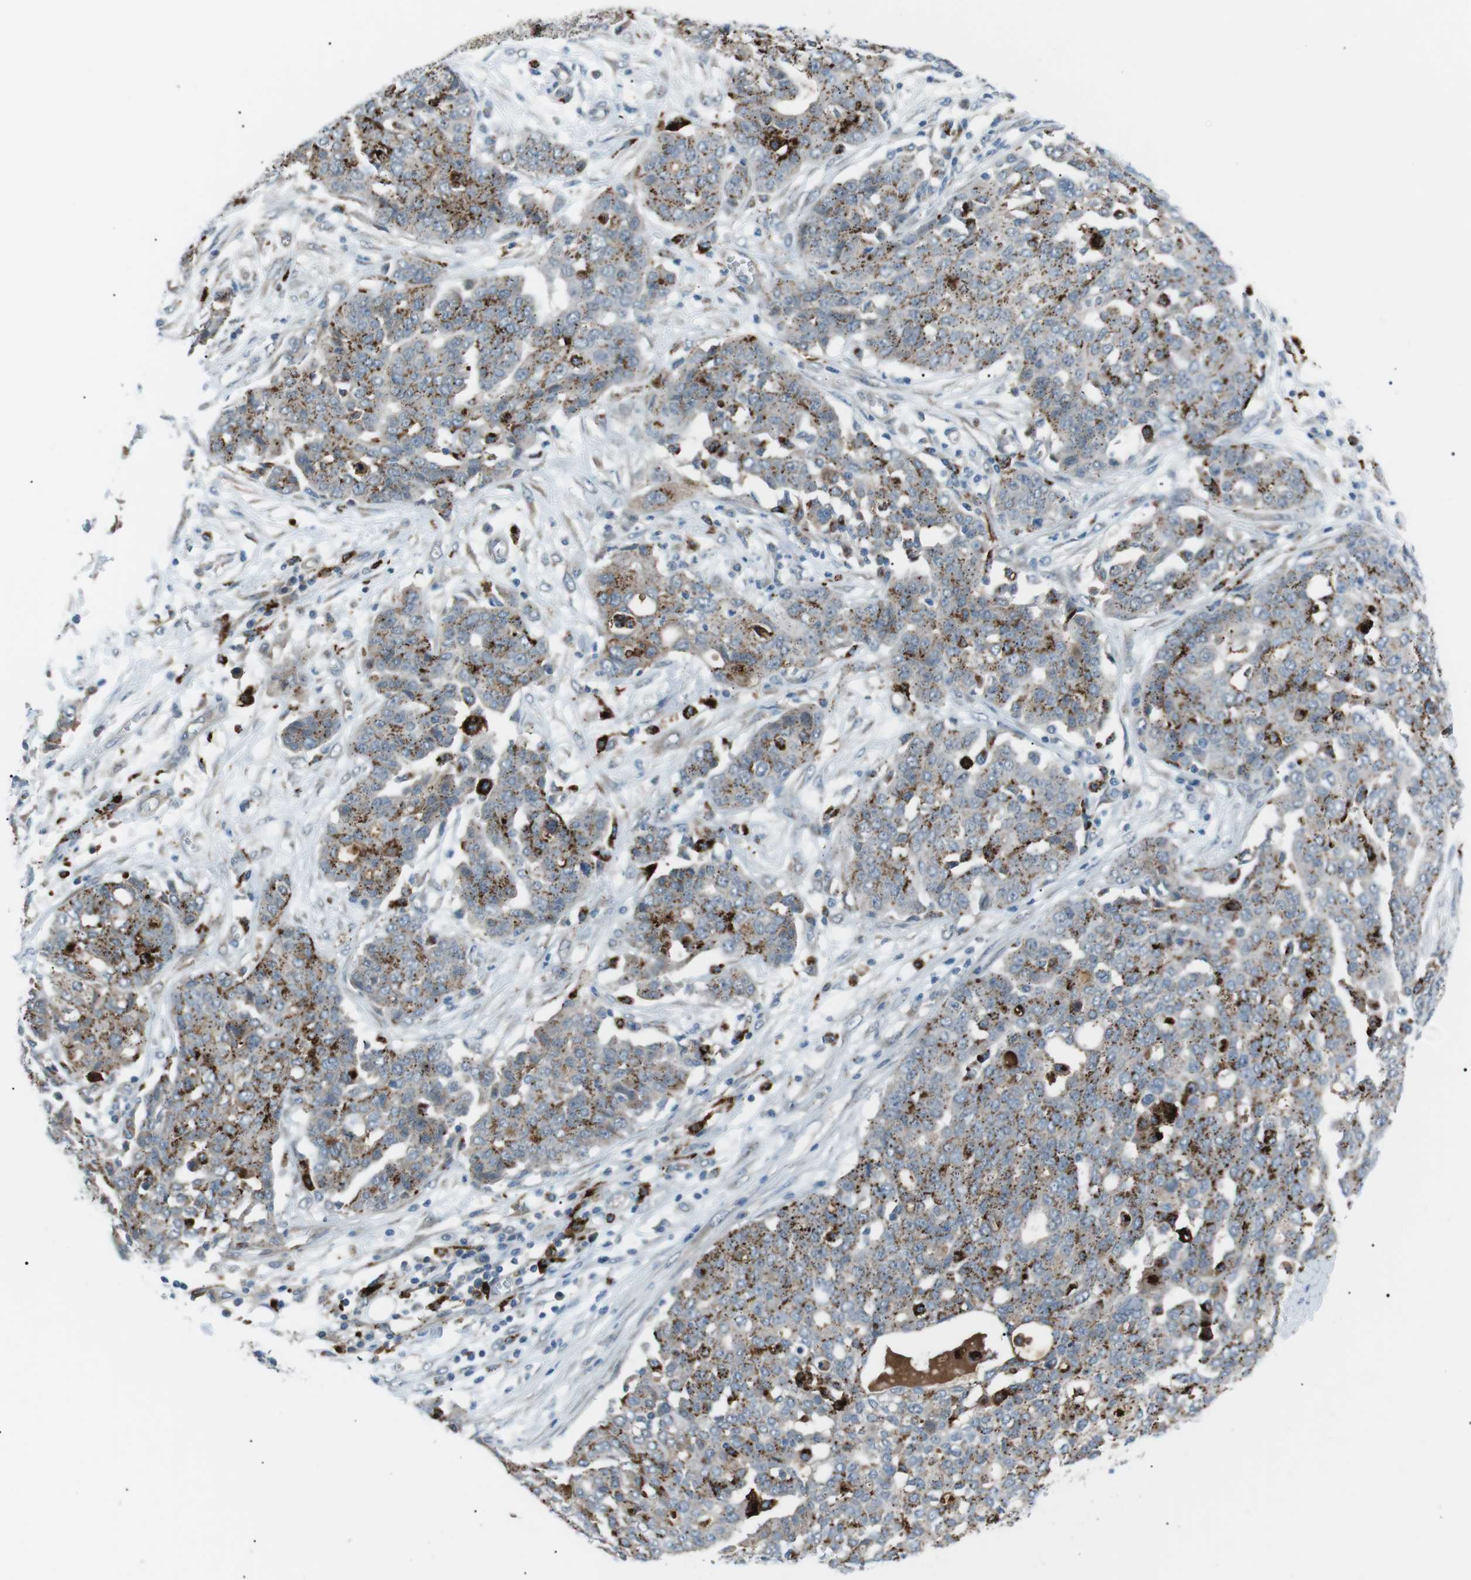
{"staining": {"intensity": "moderate", "quantity": ">75%", "location": "cytoplasmic/membranous"}, "tissue": "ovarian cancer", "cell_type": "Tumor cells", "image_type": "cancer", "snomed": [{"axis": "morphology", "description": "Cystadenocarcinoma, serous, NOS"}, {"axis": "topography", "description": "Soft tissue"}, {"axis": "topography", "description": "Ovary"}], "caption": "High-magnification brightfield microscopy of ovarian cancer stained with DAB (brown) and counterstained with hematoxylin (blue). tumor cells exhibit moderate cytoplasmic/membranous positivity is identified in approximately>75% of cells.", "gene": "B4GALNT2", "patient": {"sex": "female", "age": 57}}